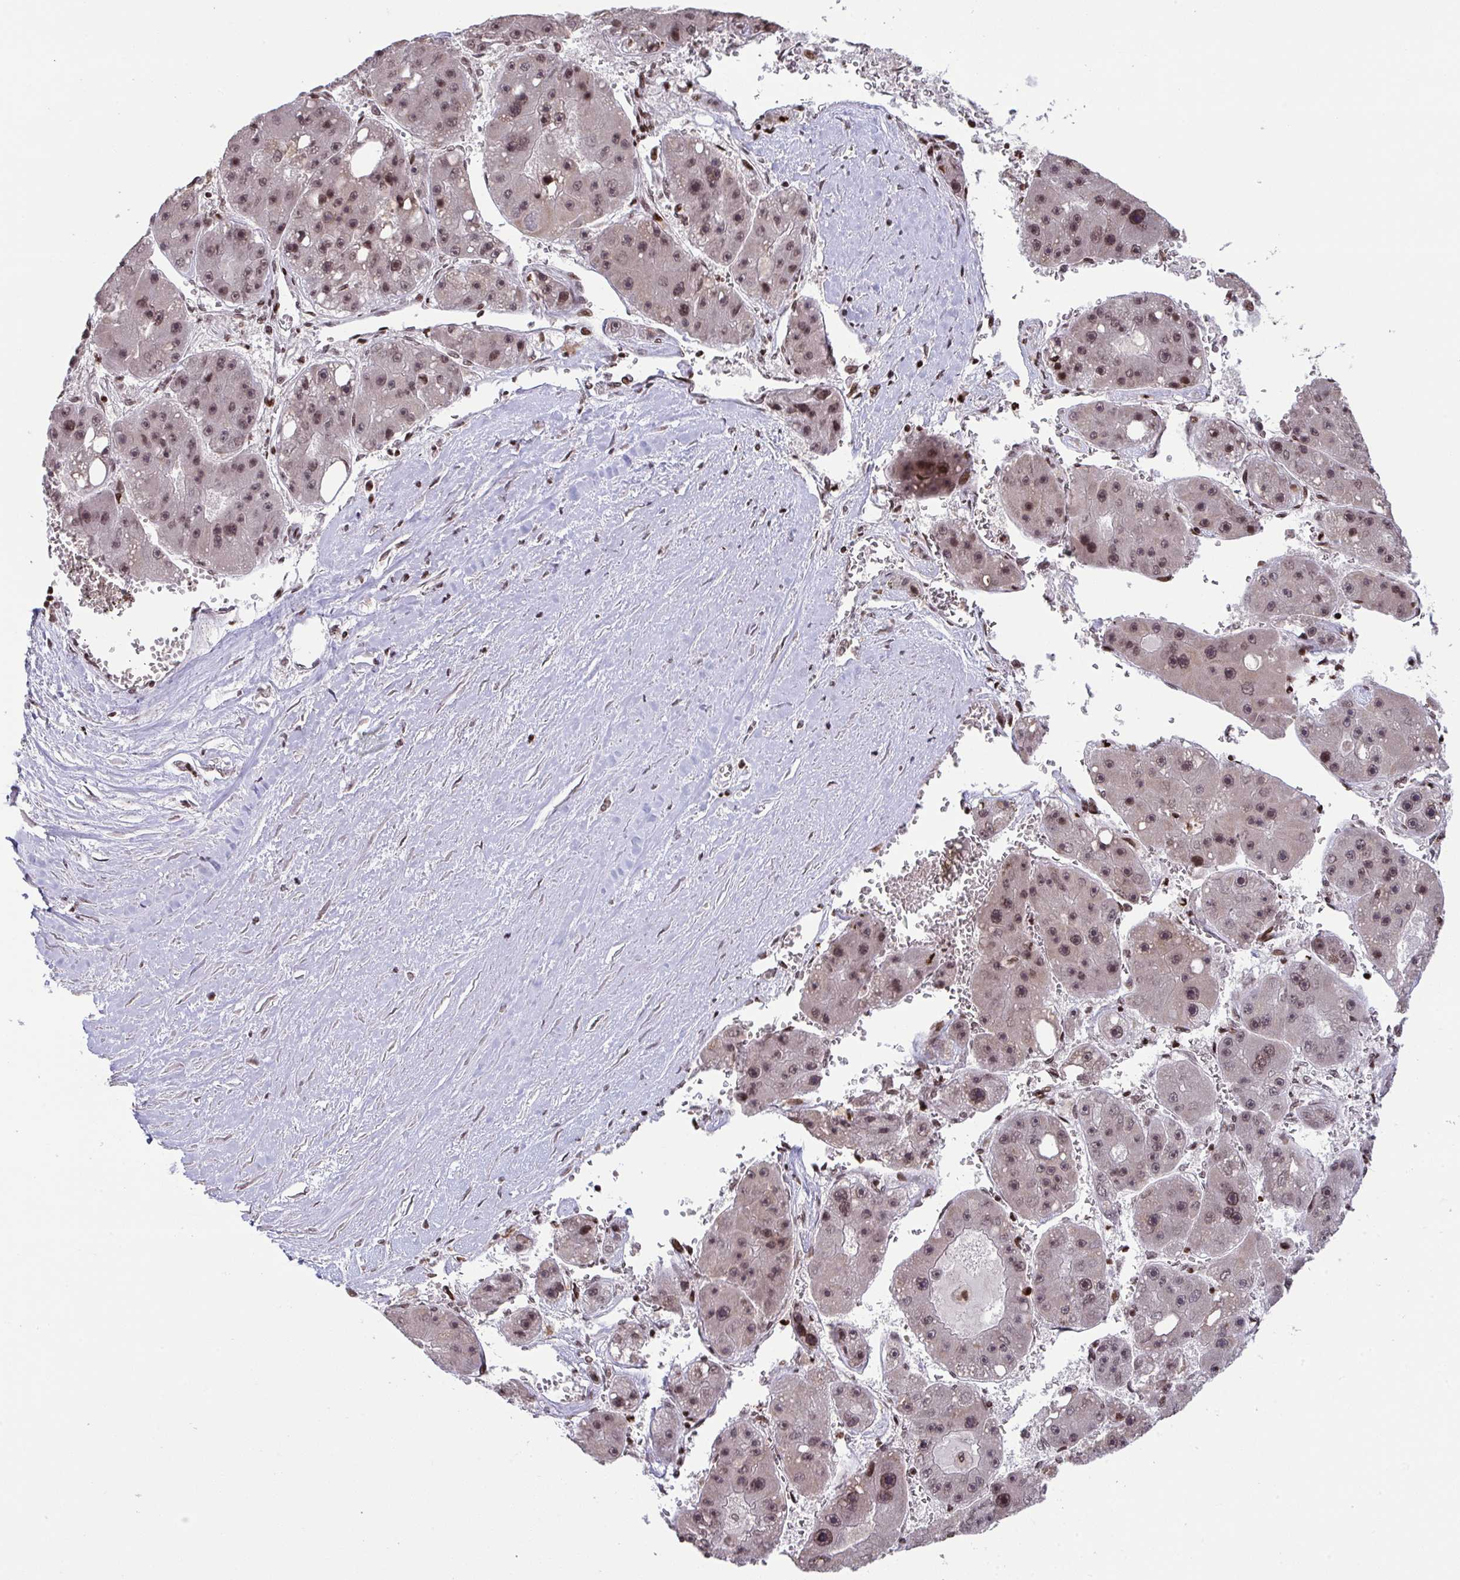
{"staining": {"intensity": "moderate", "quantity": ">75%", "location": "nuclear"}, "tissue": "liver cancer", "cell_type": "Tumor cells", "image_type": "cancer", "snomed": [{"axis": "morphology", "description": "Carcinoma, Hepatocellular, NOS"}, {"axis": "topography", "description": "Liver"}], "caption": "Immunohistochemical staining of human hepatocellular carcinoma (liver) reveals medium levels of moderate nuclear protein staining in approximately >75% of tumor cells.", "gene": "NIP7", "patient": {"sex": "female", "age": 61}}